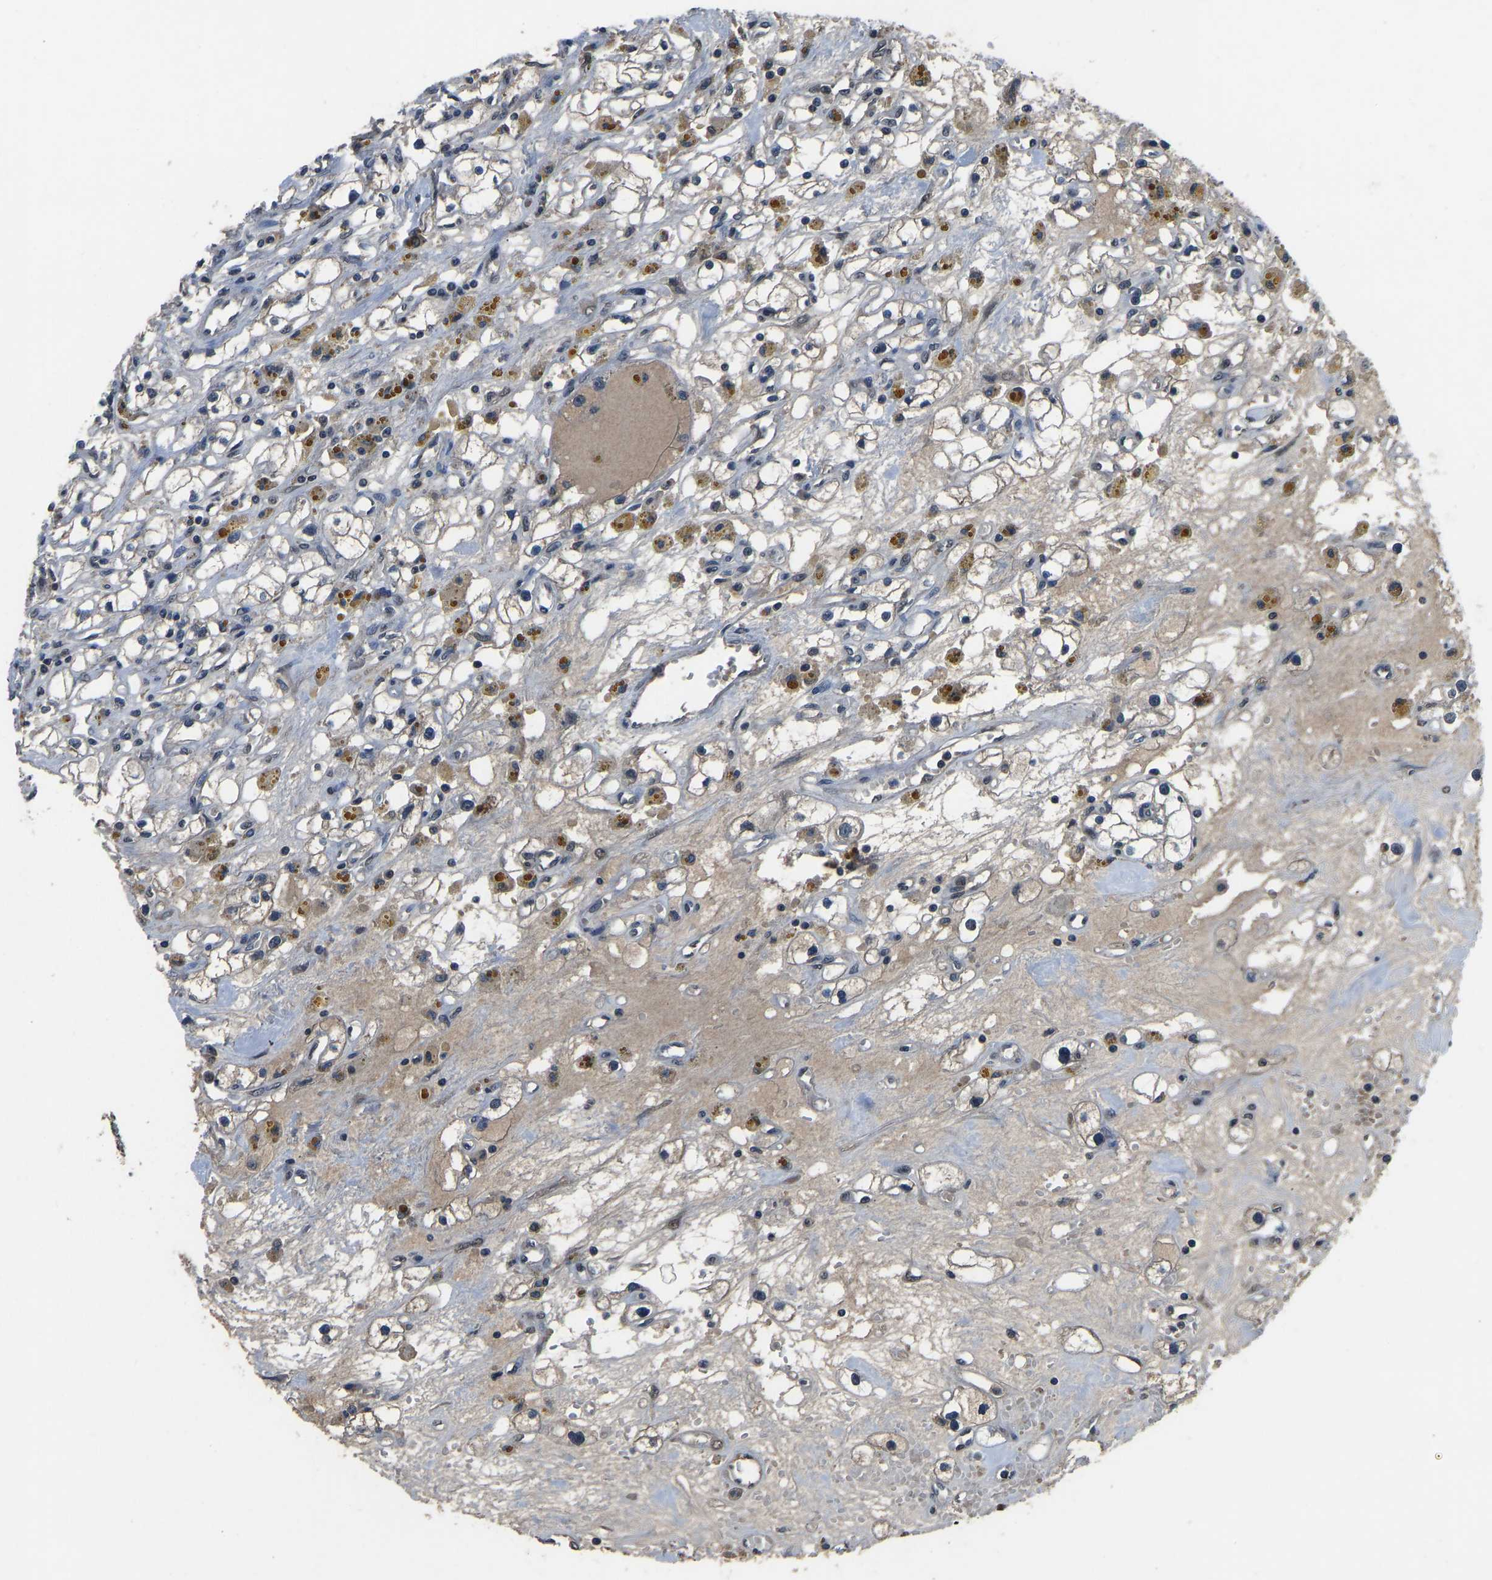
{"staining": {"intensity": "negative", "quantity": "none", "location": "none"}, "tissue": "renal cancer", "cell_type": "Tumor cells", "image_type": "cancer", "snomed": [{"axis": "morphology", "description": "Adenocarcinoma, NOS"}, {"axis": "topography", "description": "Kidney"}], "caption": "Tumor cells are negative for brown protein staining in renal cancer (adenocarcinoma).", "gene": "TOX4", "patient": {"sex": "male", "age": 56}}